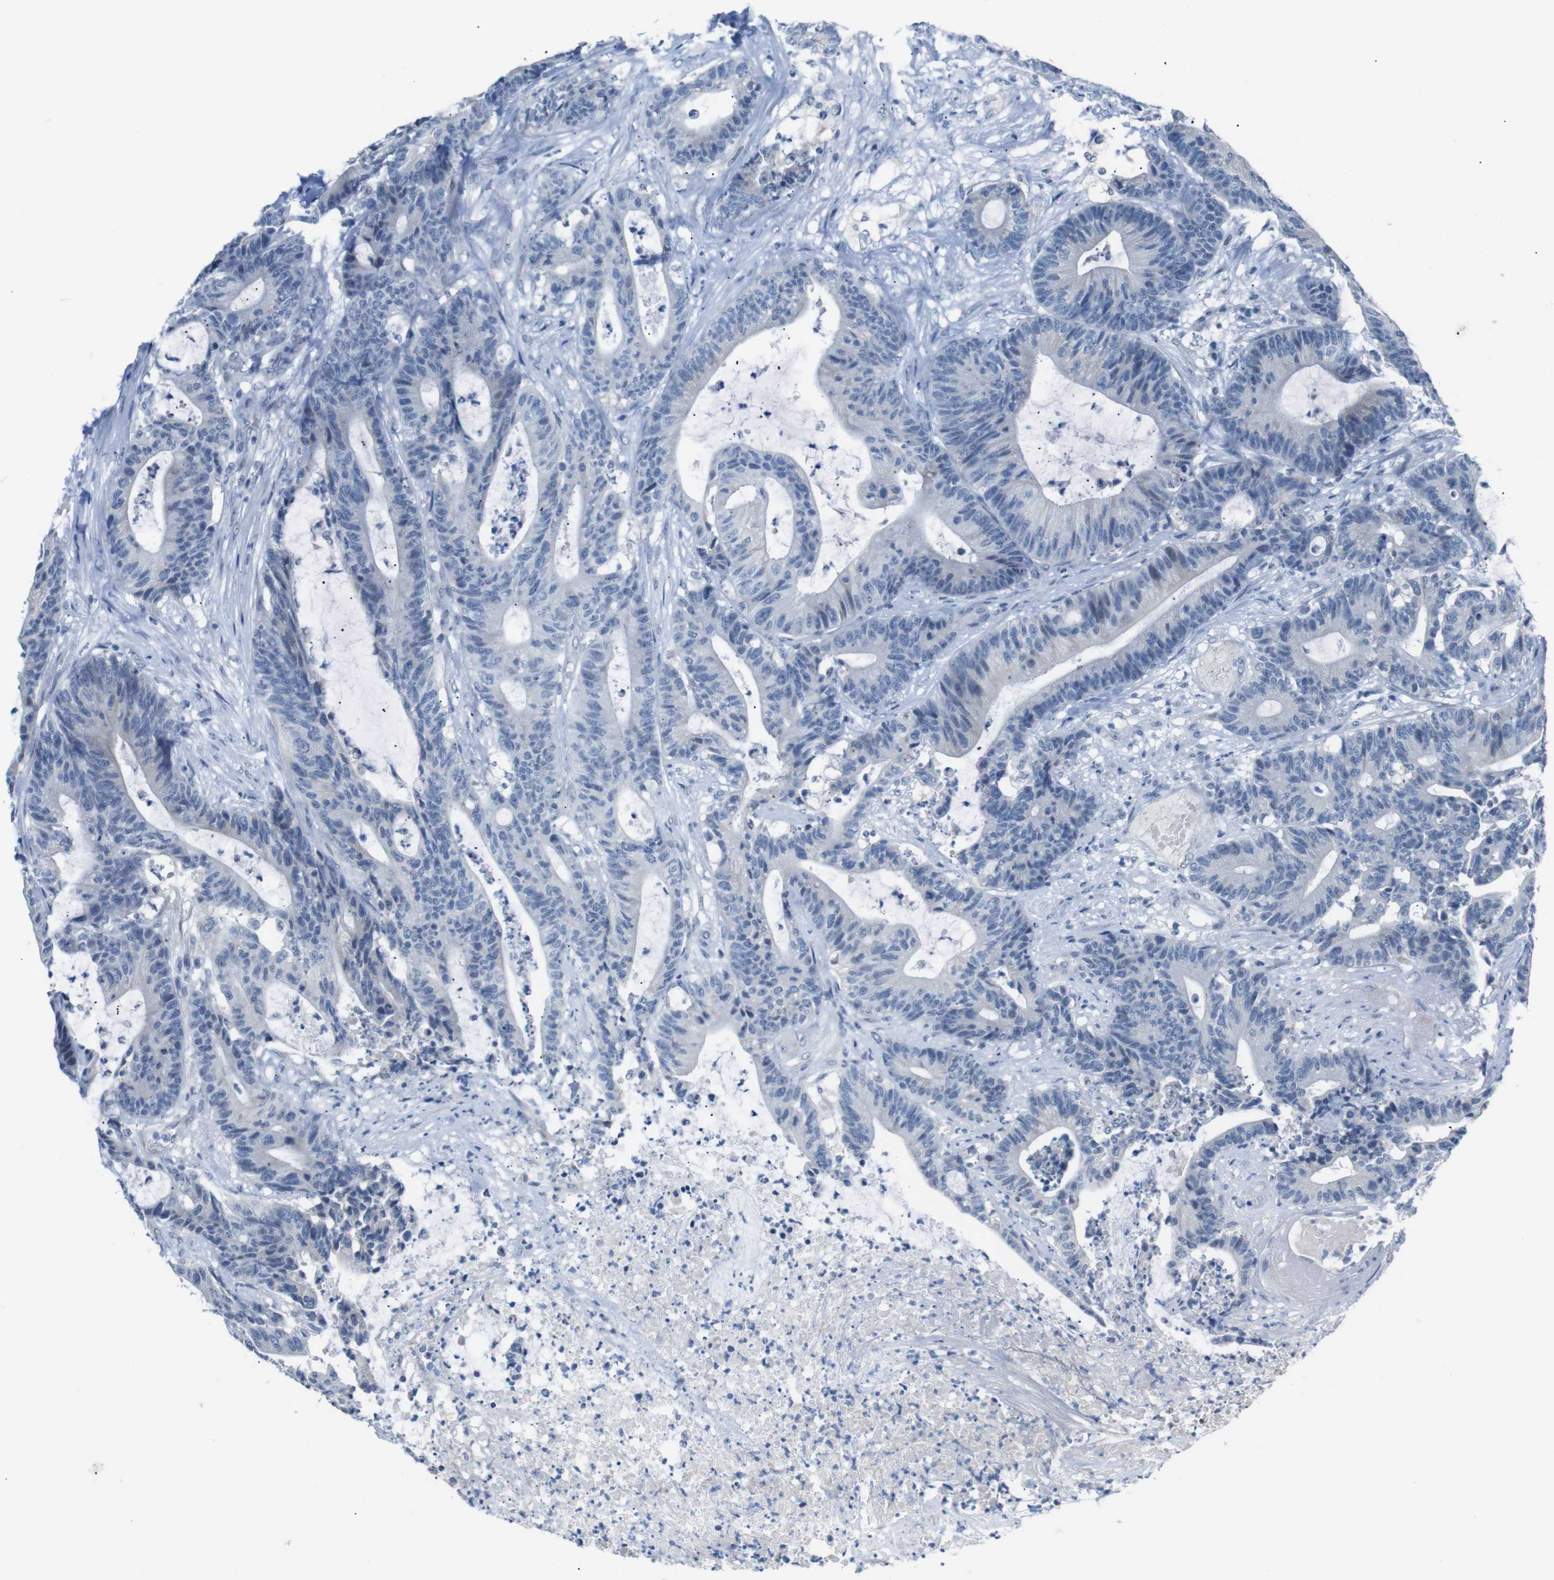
{"staining": {"intensity": "negative", "quantity": "none", "location": "none"}, "tissue": "colorectal cancer", "cell_type": "Tumor cells", "image_type": "cancer", "snomed": [{"axis": "morphology", "description": "Adenocarcinoma, NOS"}, {"axis": "topography", "description": "Colon"}], "caption": "Adenocarcinoma (colorectal) was stained to show a protein in brown. There is no significant staining in tumor cells.", "gene": "CHRM5", "patient": {"sex": "female", "age": 84}}